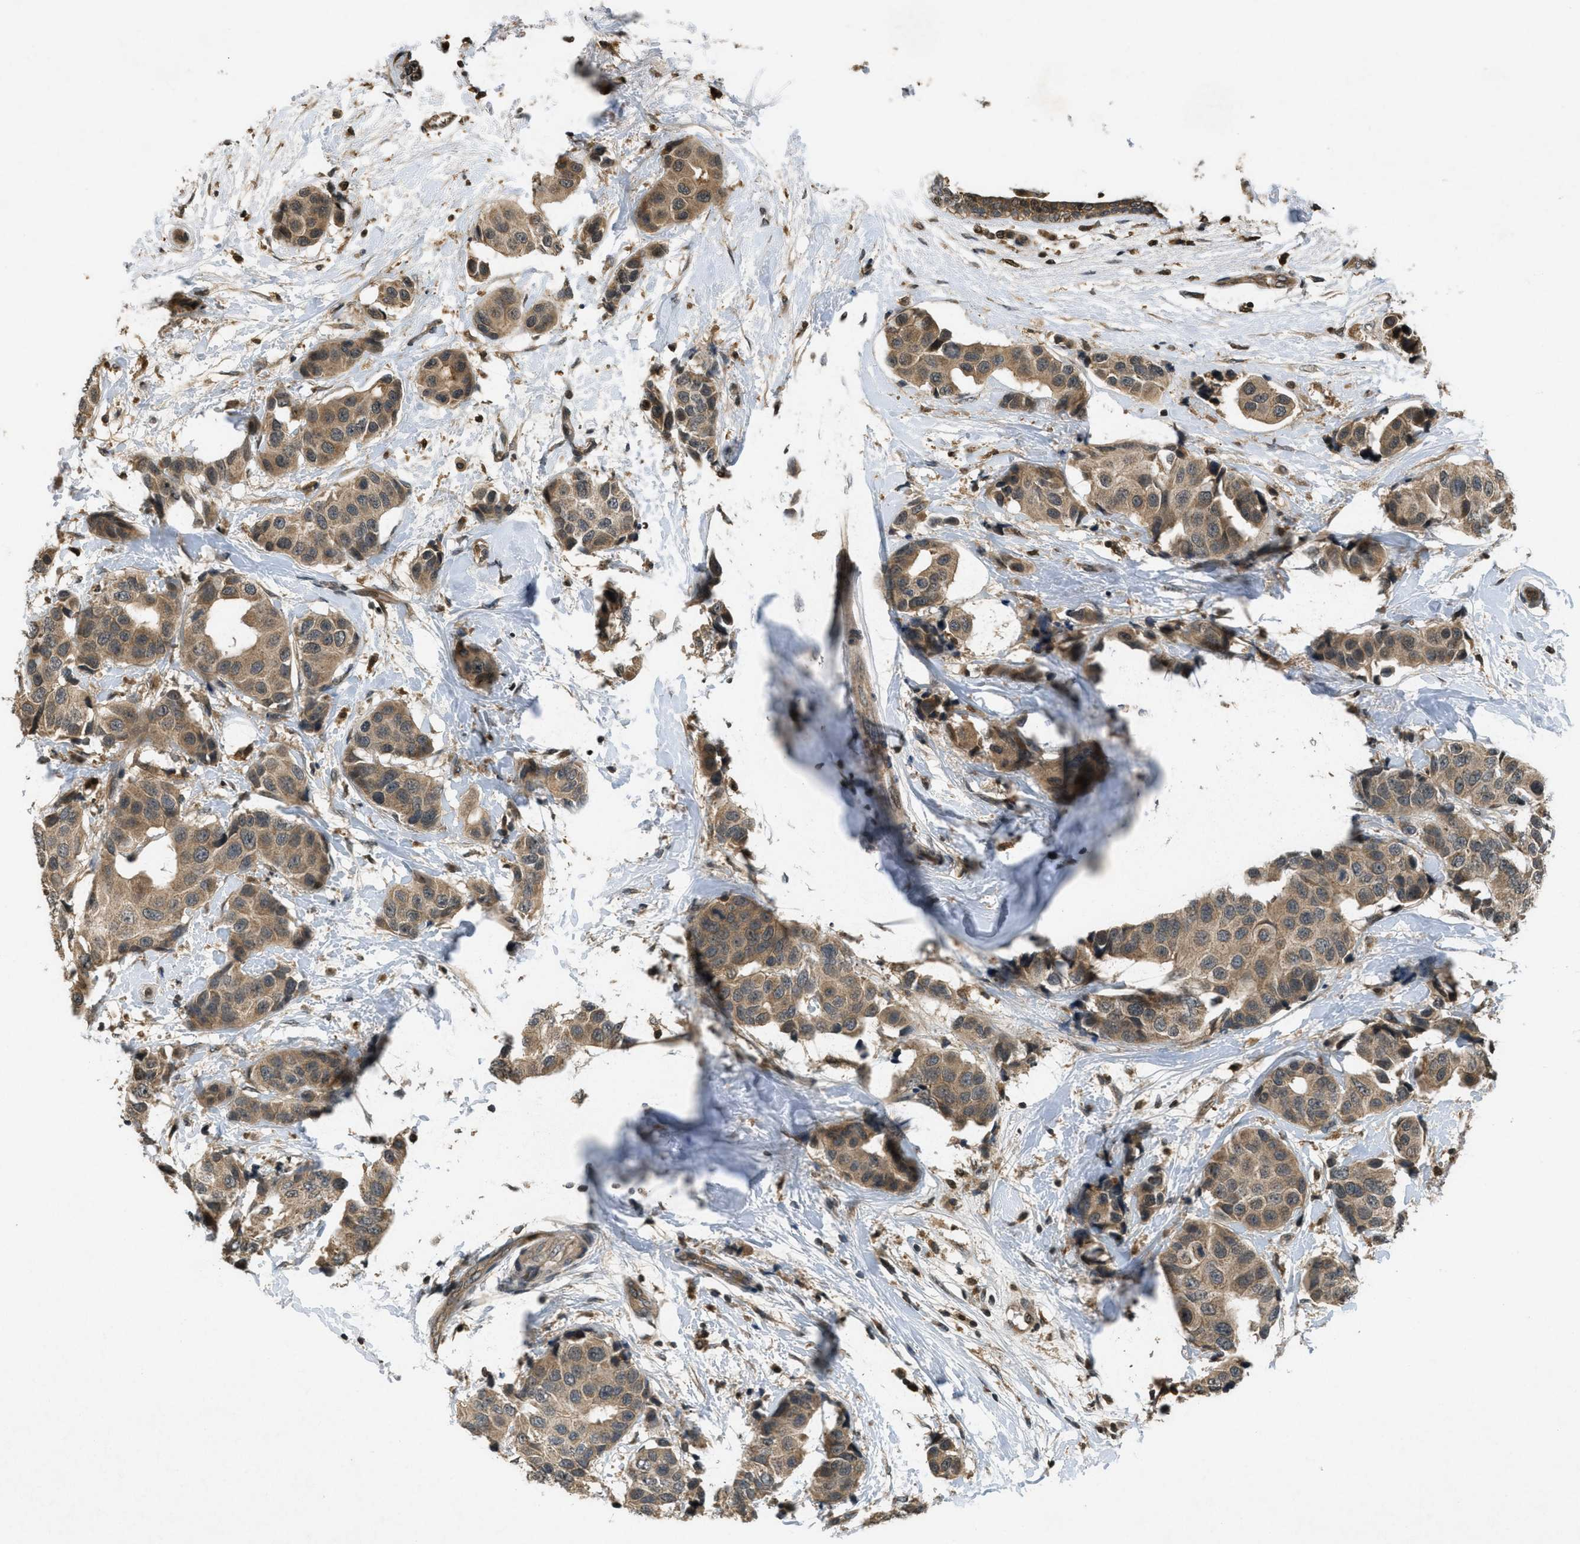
{"staining": {"intensity": "moderate", "quantity": ">75%", "location": "cytoplasmic/membranous"}, "tissue": "breast cancer", "cell_type": "Tumor cells", "image_type": "cancer", "snomed": [{"axis": "morphology", "description": "Normal tissue, NOS"}, {"axis": "morphology", "description": "Duct carcinoma"}, {"axis": "topography", "description": "Breast"}], "caption": "Intraductal carcinoma (breast) tissue displays moderate cytoplasmic/membranous positivity in approximately >75% of tumor cells", "gene": "ATG7", "patient": {"sex": "female", "age": 39}}